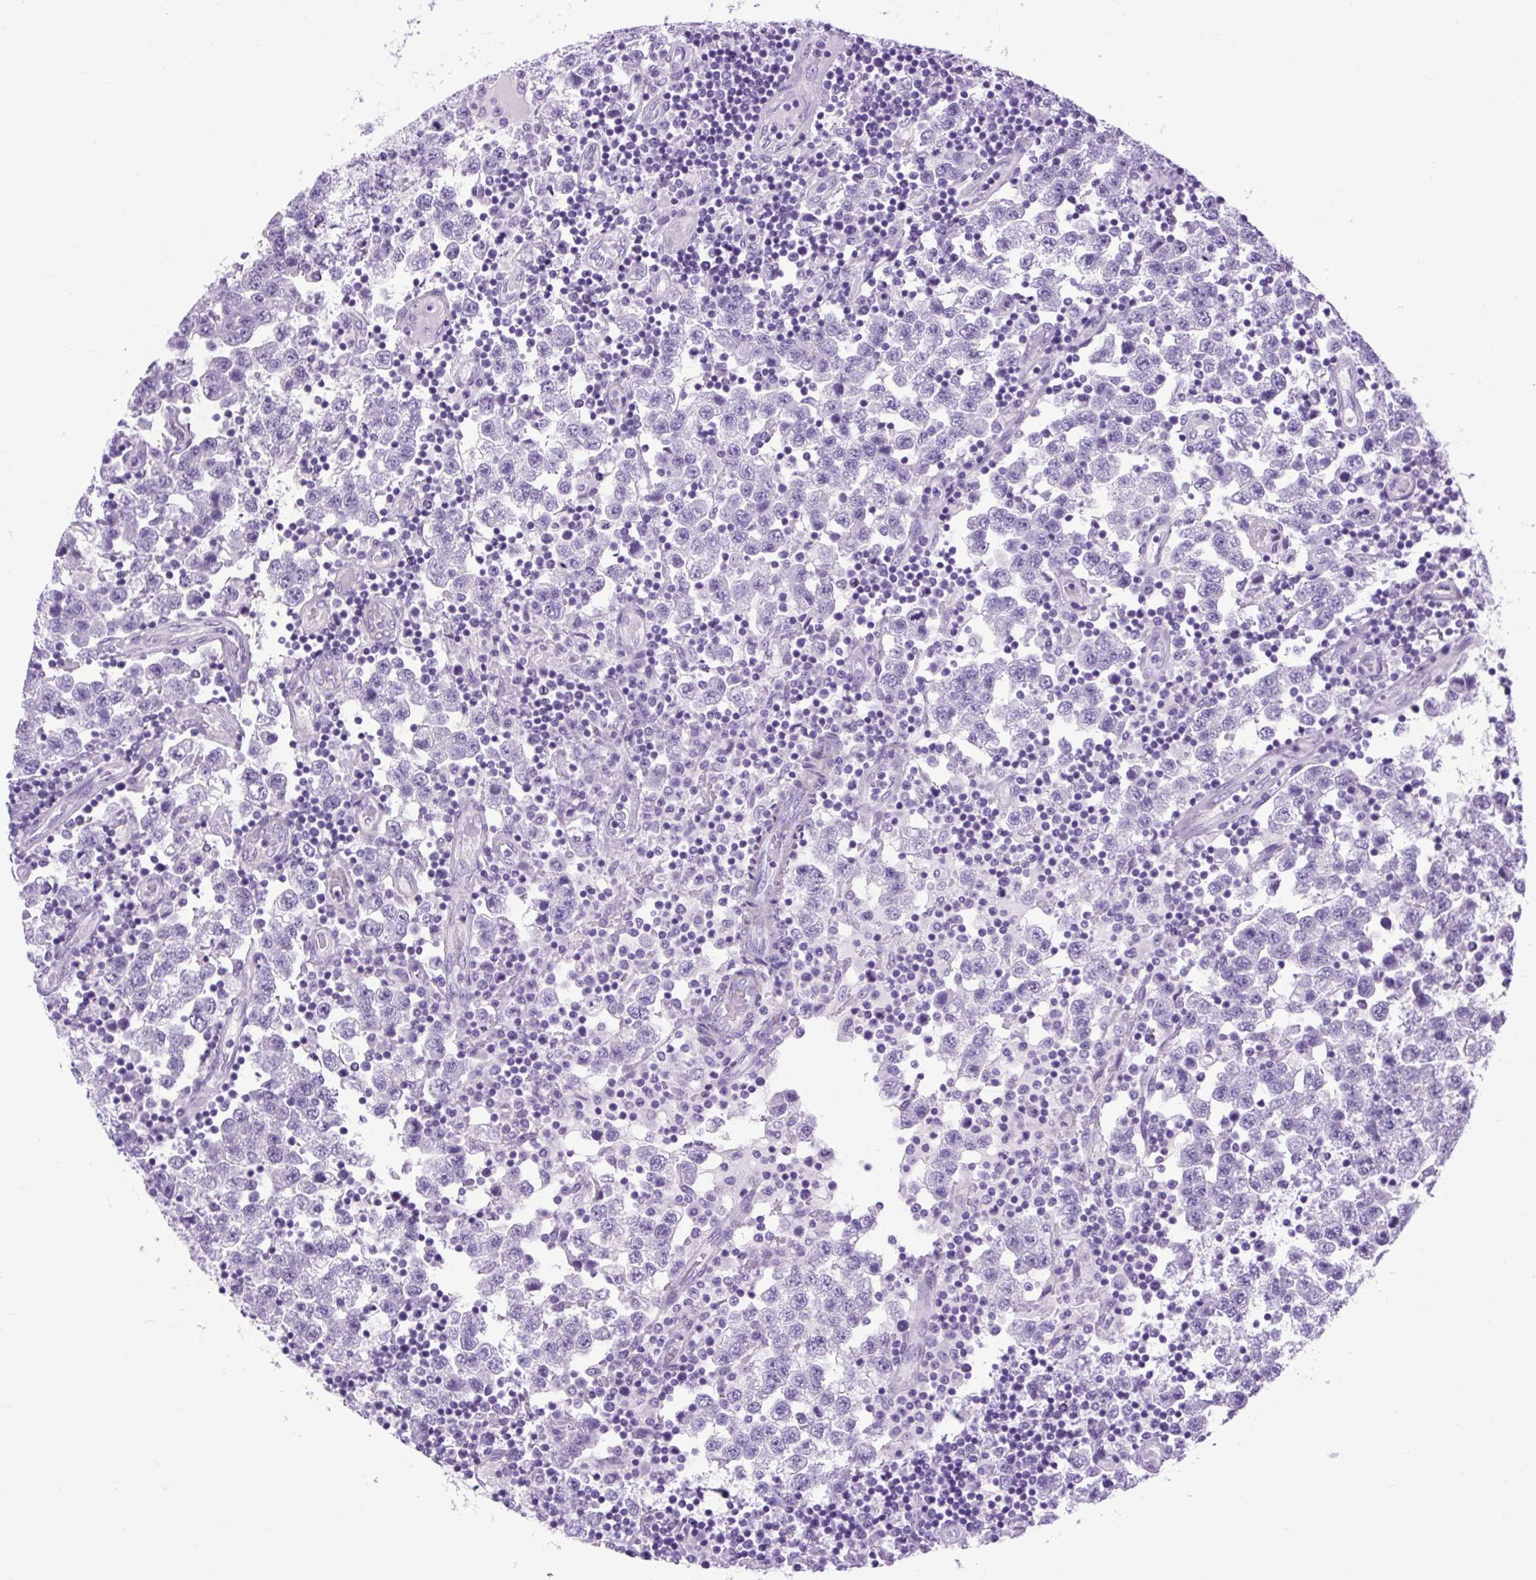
{"staining": {"intensity": "negative", "quantity": "none", "location": "none"}, "tissue": "testis cancer", "cell_type": "Tumor cells", "image_type": "cancer", "snomed": [{"axis": "morphology", "description": "Seminoma, NOS"}, {"axis": "topography", "description": "Testis"}], "caption": "Immunohistochemistry of human testis seminoma demonstrates no positivity in tumor cells. (Stains: DAB immunohistochemistry with hematoxylin counter stain, Microscopy: brightfield microscopy at high magnification).", "gene": "DPP6", "patient": {"sex": "male", "age": 34}}